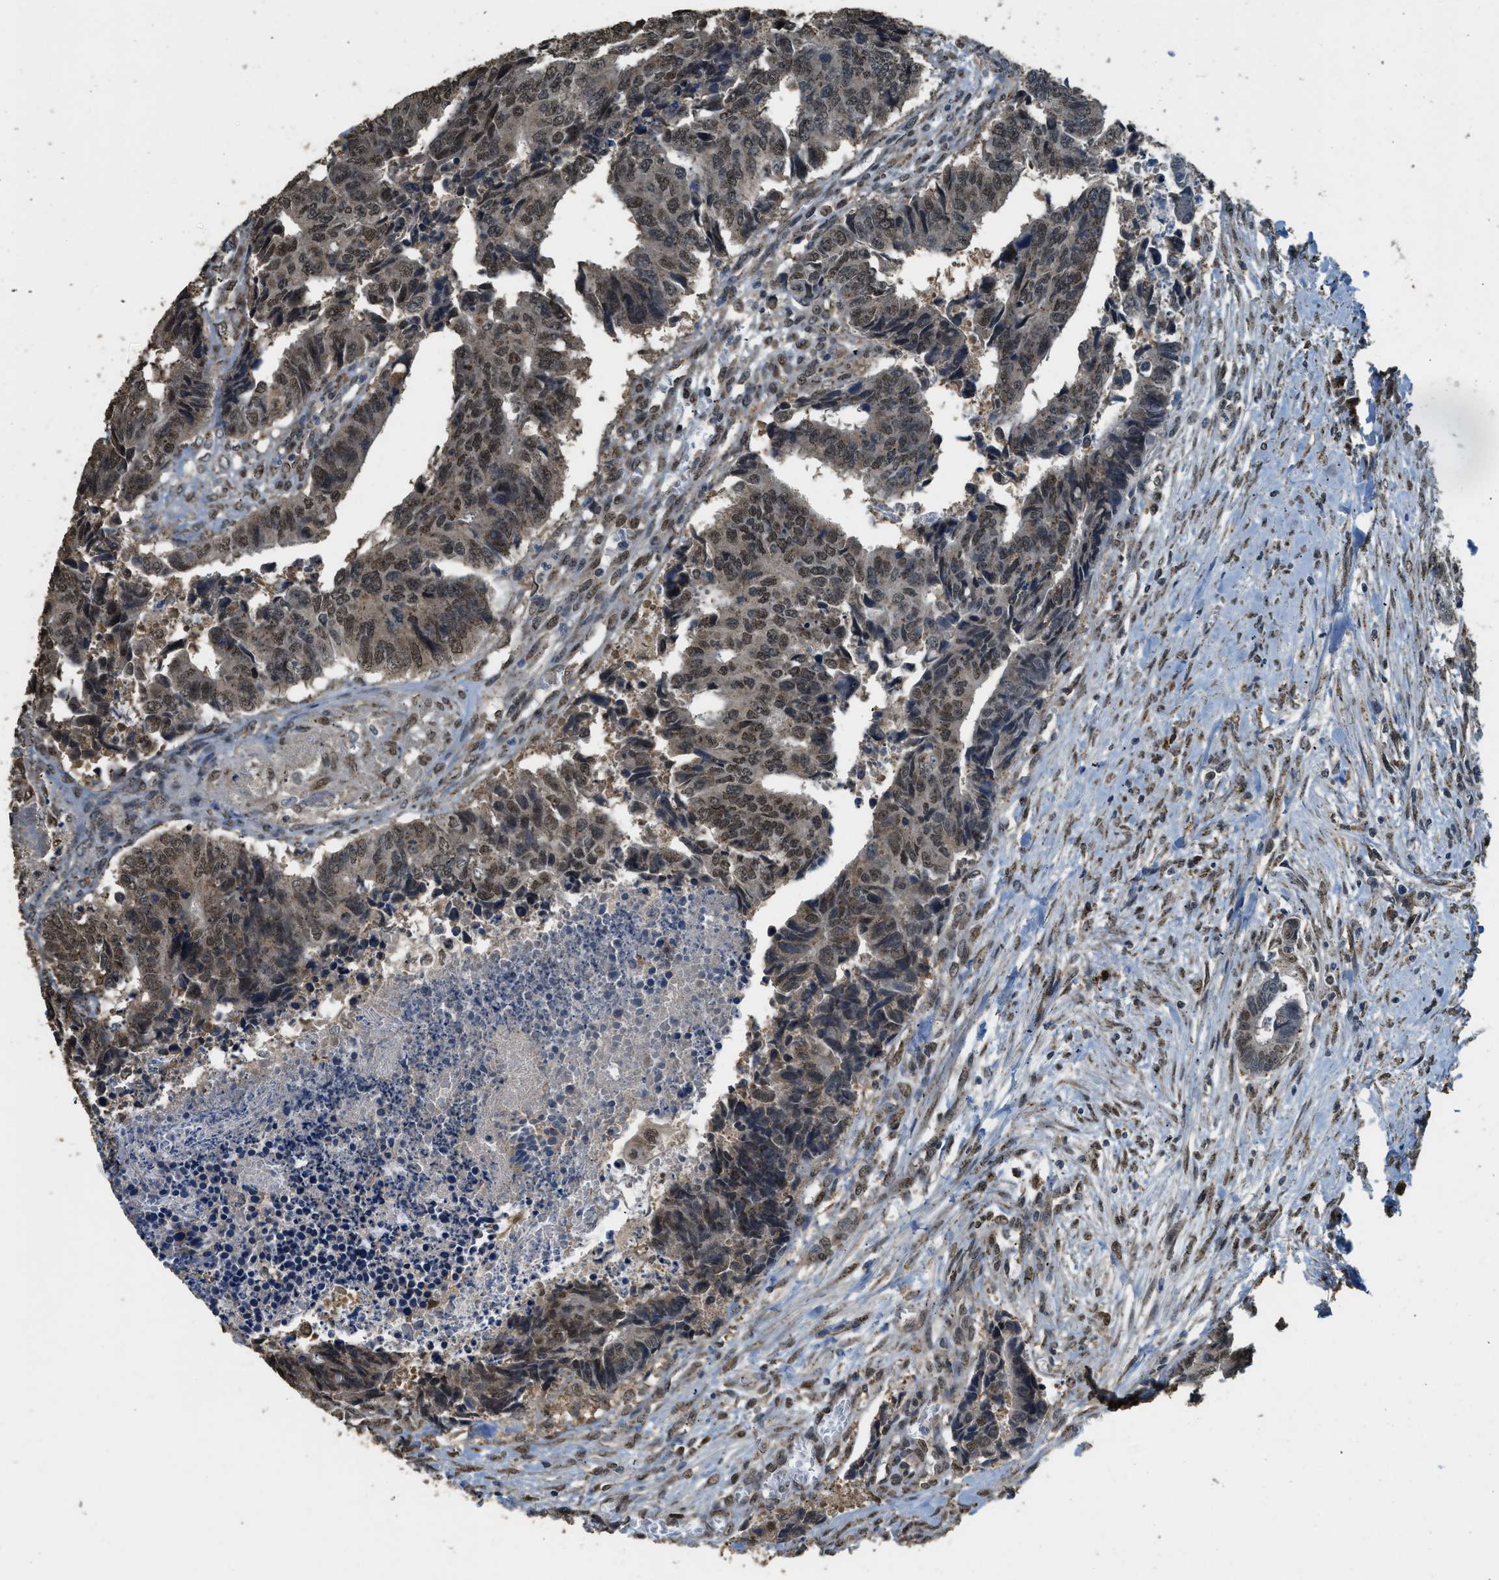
{"staining": {"intensity": "moderate", "quantity": ">75%", "location": "cytoplasmic/membranous,nuclear"}, "tissue": "colorectal cancer", "cell_type": "Tumor cells", "image_type": "cancer", "snomed": [{"axis": "morphology", "description": "Adenocarcinoma, NOS"}, {"axis": "topography", "description": "Rectum"}], "caption": "Immunohistochemical staining of colorectal cancer shows medium levels of moderate cytoplasmic/membranous and nuclear positivity in approximately >75% of tumor cells. (Brightfield microscopy of DAB IHC at high magnification).", "gene": "IPO7", "patient": {"sex": "male", "age": 84}}